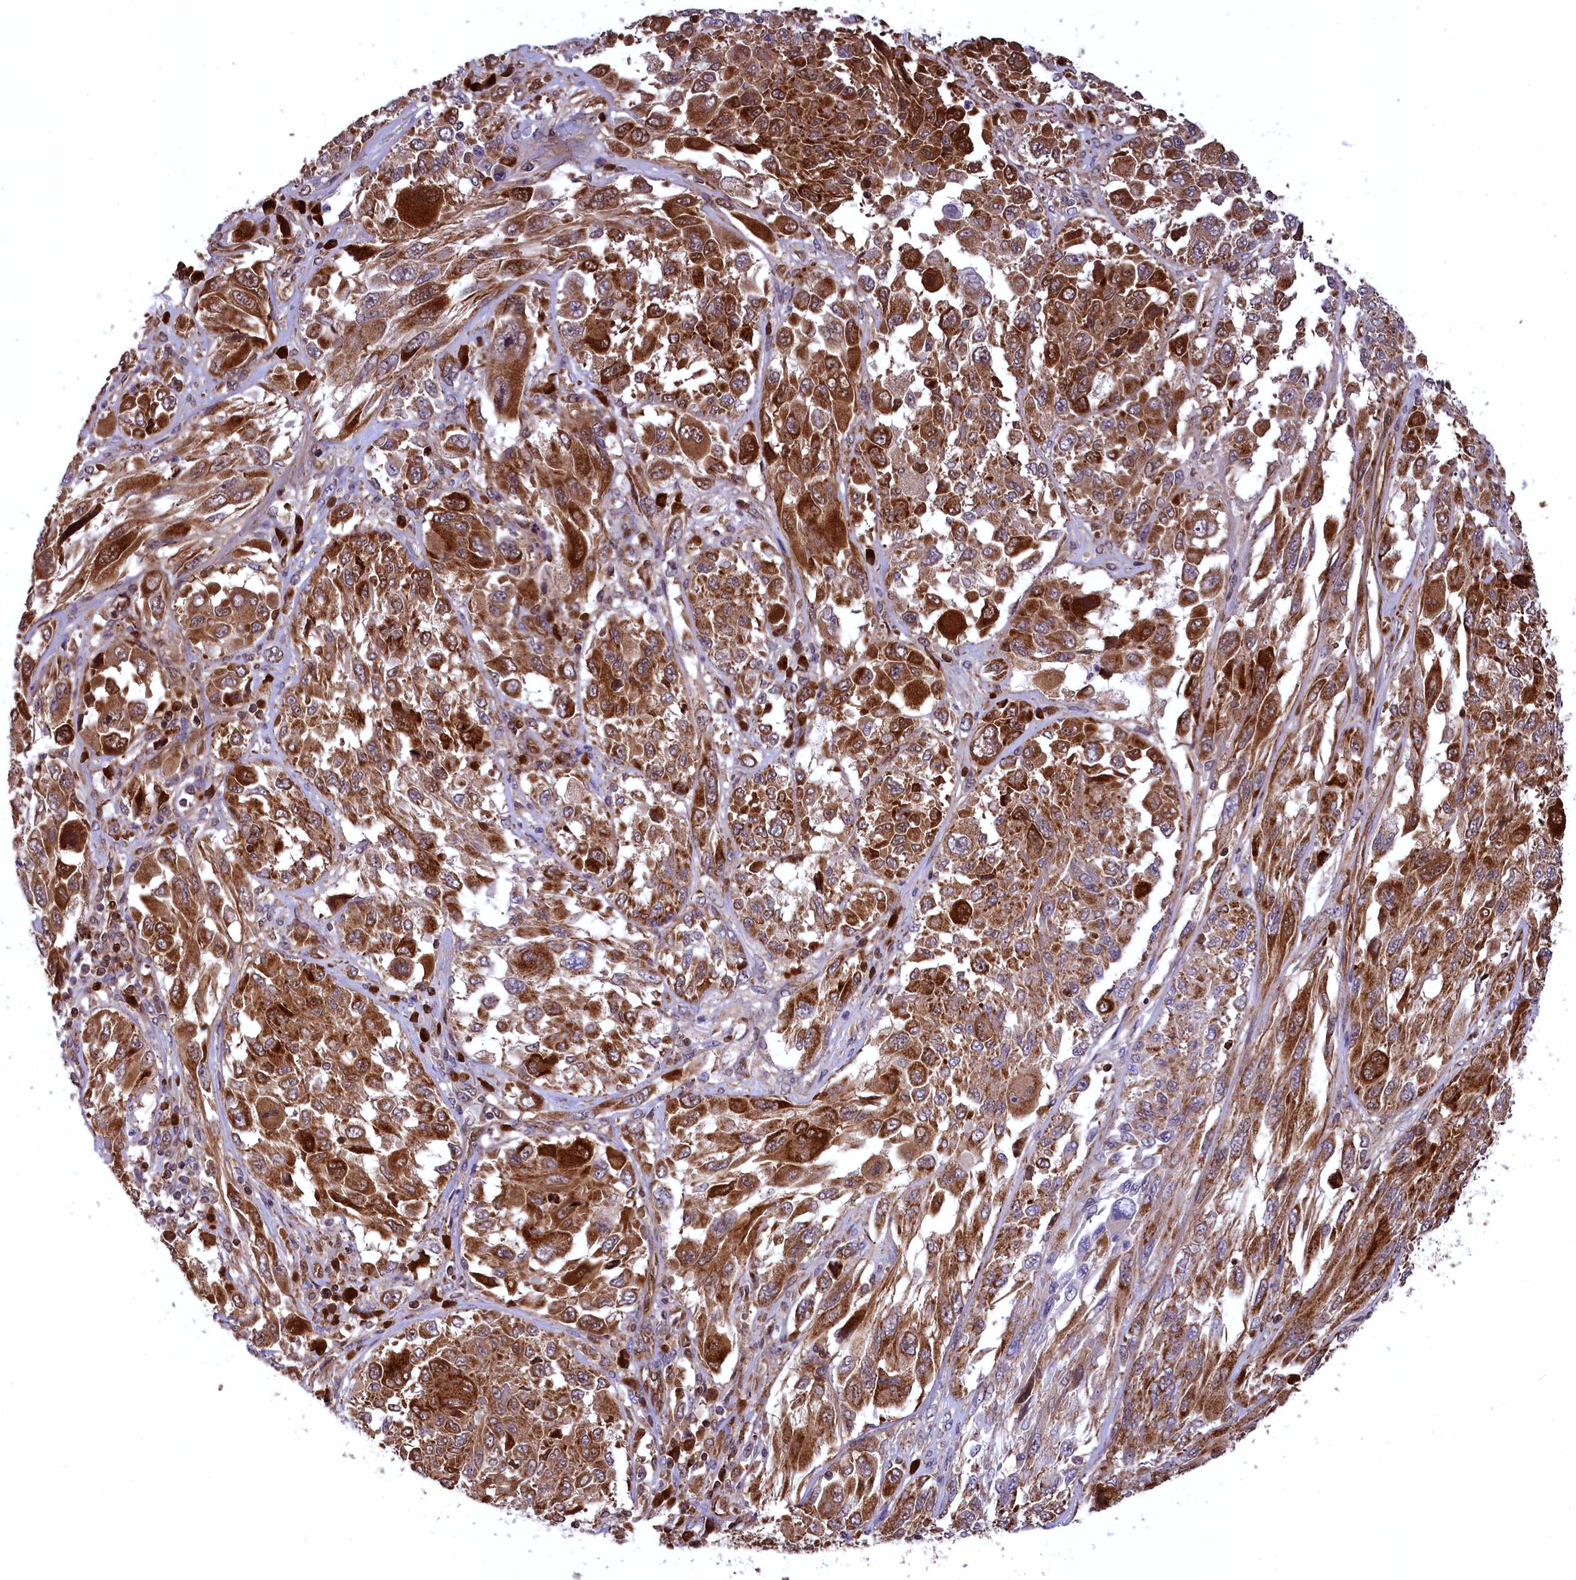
{"staining": {"intensity": "moderate", "quantity": ">75%", "location": "cytoplasmic/membranous"}, "tissue": "melanoma", "cell_type": "Tumor cells", "image_type": "cancer", "snomed": [{"axis": "morphology", "description": "Malignant melanoma, NOS"}, {"axis": "topography", "description": "Skin"}], "caption": "Approximately >75% of tumor cells in human malignant melanoma show moderate cytoplasmic/membranous protein staining as visualized by brown immunohistochemical staining.", "gene": "COX17", "patient": {"sex": "female", "age": 91}}